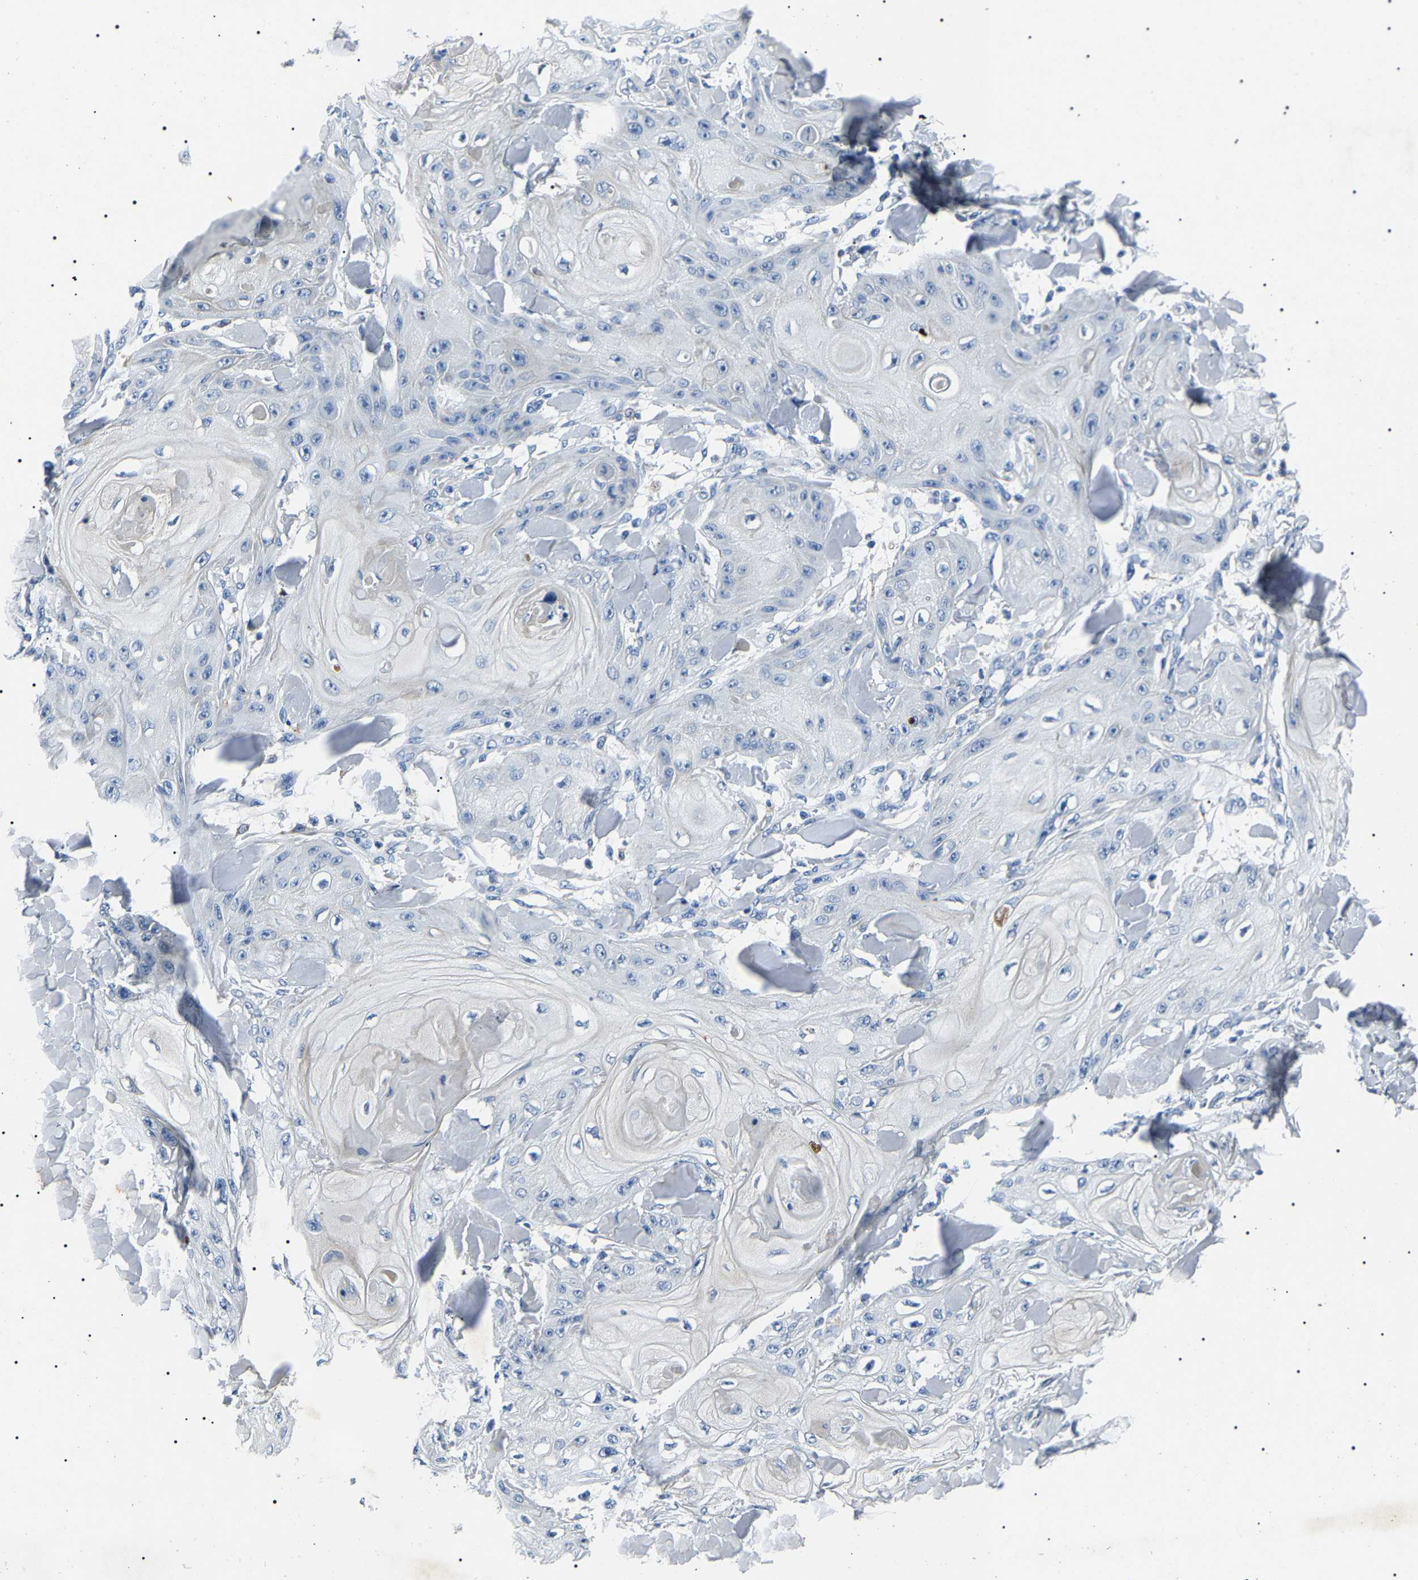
{"staining": {"intensity": "negative", "quantity": "none", "location": "none"}, "tissue": "skin cancer", "cell_type": "Tumor cells", "image_type": "cancer", "snomed": [{"axis": "morphology", "description": "Squamous cell carcinoma, NOS"}, {"axis": "topography", "description": "Skin"}], "caption": "DAB immunohistochemical staining of human skin squamous cell carcinoma exhibits no significant expression in tumor cells. The staining was performed using DAB (3,3'-diaminobenzidine) to visualize the protein expression in brown, while the nuclei were stained in blue with hematoxylin (Magnification: 20x).", "gene": "KLK15", "patient": {"sex": "male", "age": 74}}